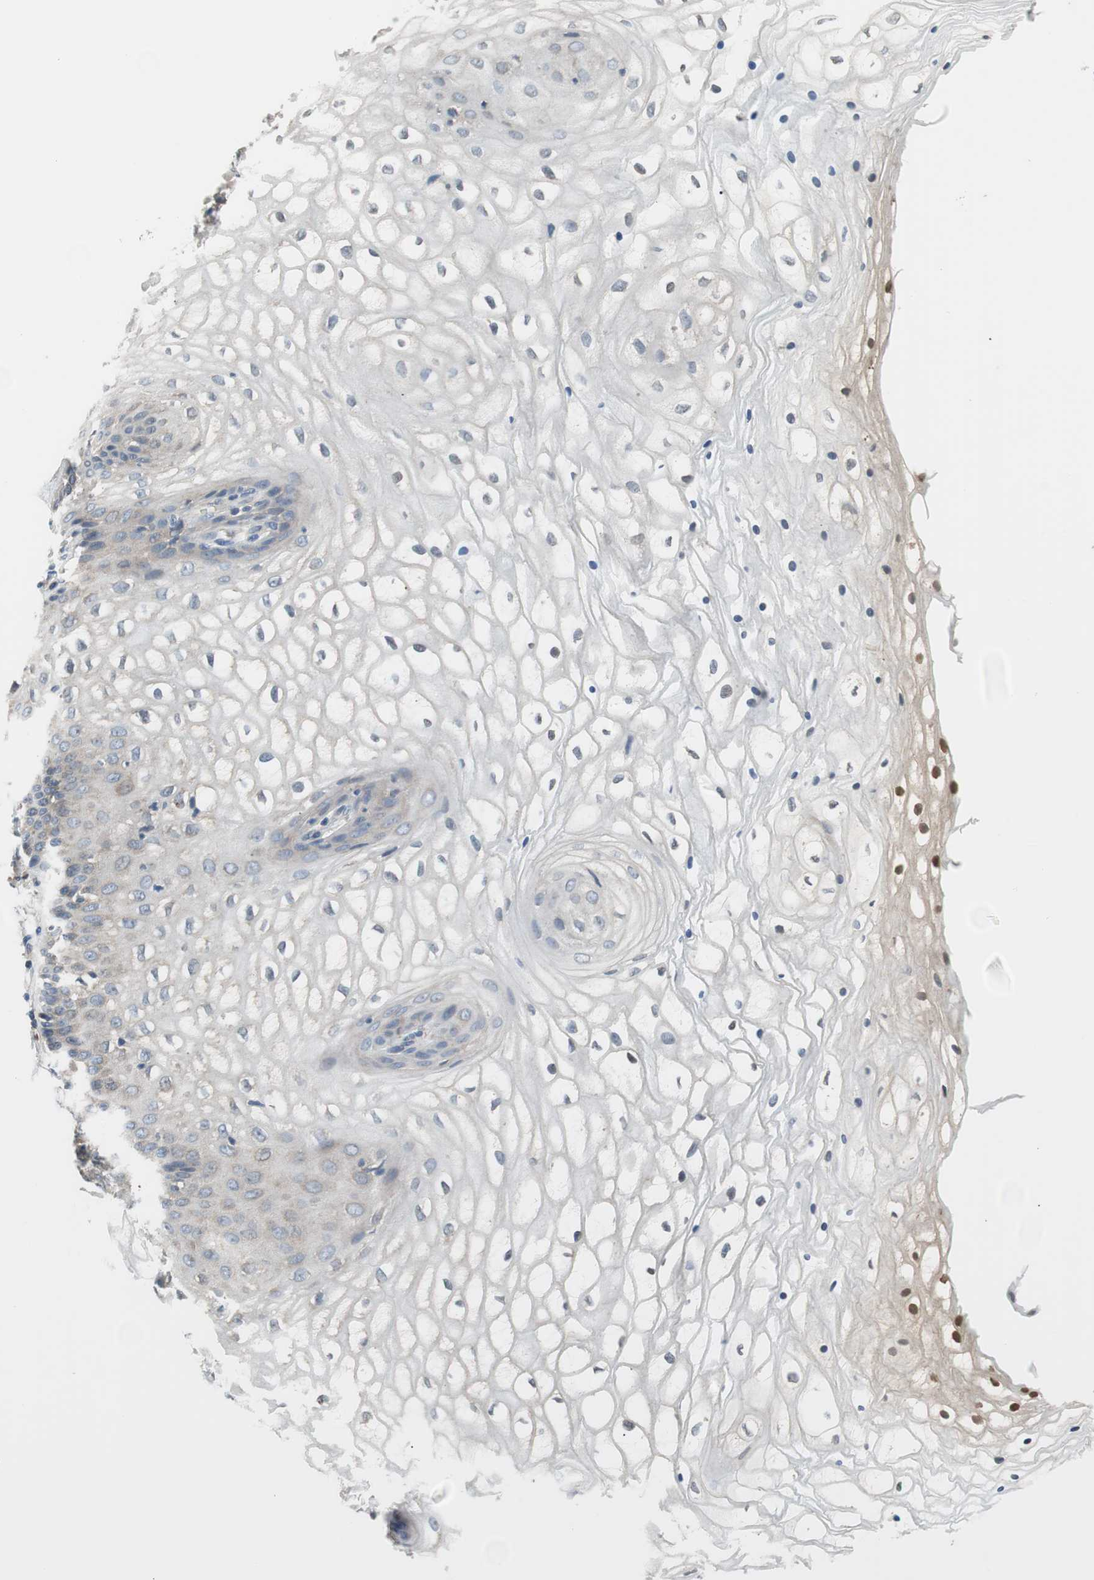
{"staining": {"intensity": "negative", "quantity": "none", "location": "none"}, "tissue": "vagina", "cell_type": "Squamous epithelial cells", "image_type": "normal", "snomed": [{"axis": "morphology", "description": "Normal tissue, NOS"}, {"axis": "topography", "description": "Vagina"}], "caption": "IHC micrograph of benign vagina: vagina stained with DAB (3,3'-diaminobenzidine) demonstrates no significant protein staining in squamous epithelial cells. The staining is performed using DAB (3,3'-diaminobenzidine) brown chromogen with nuclei counter-stained in using hematoxylin.", "gene": "C4A", "patient": {"sex": "female", "age": 34}}